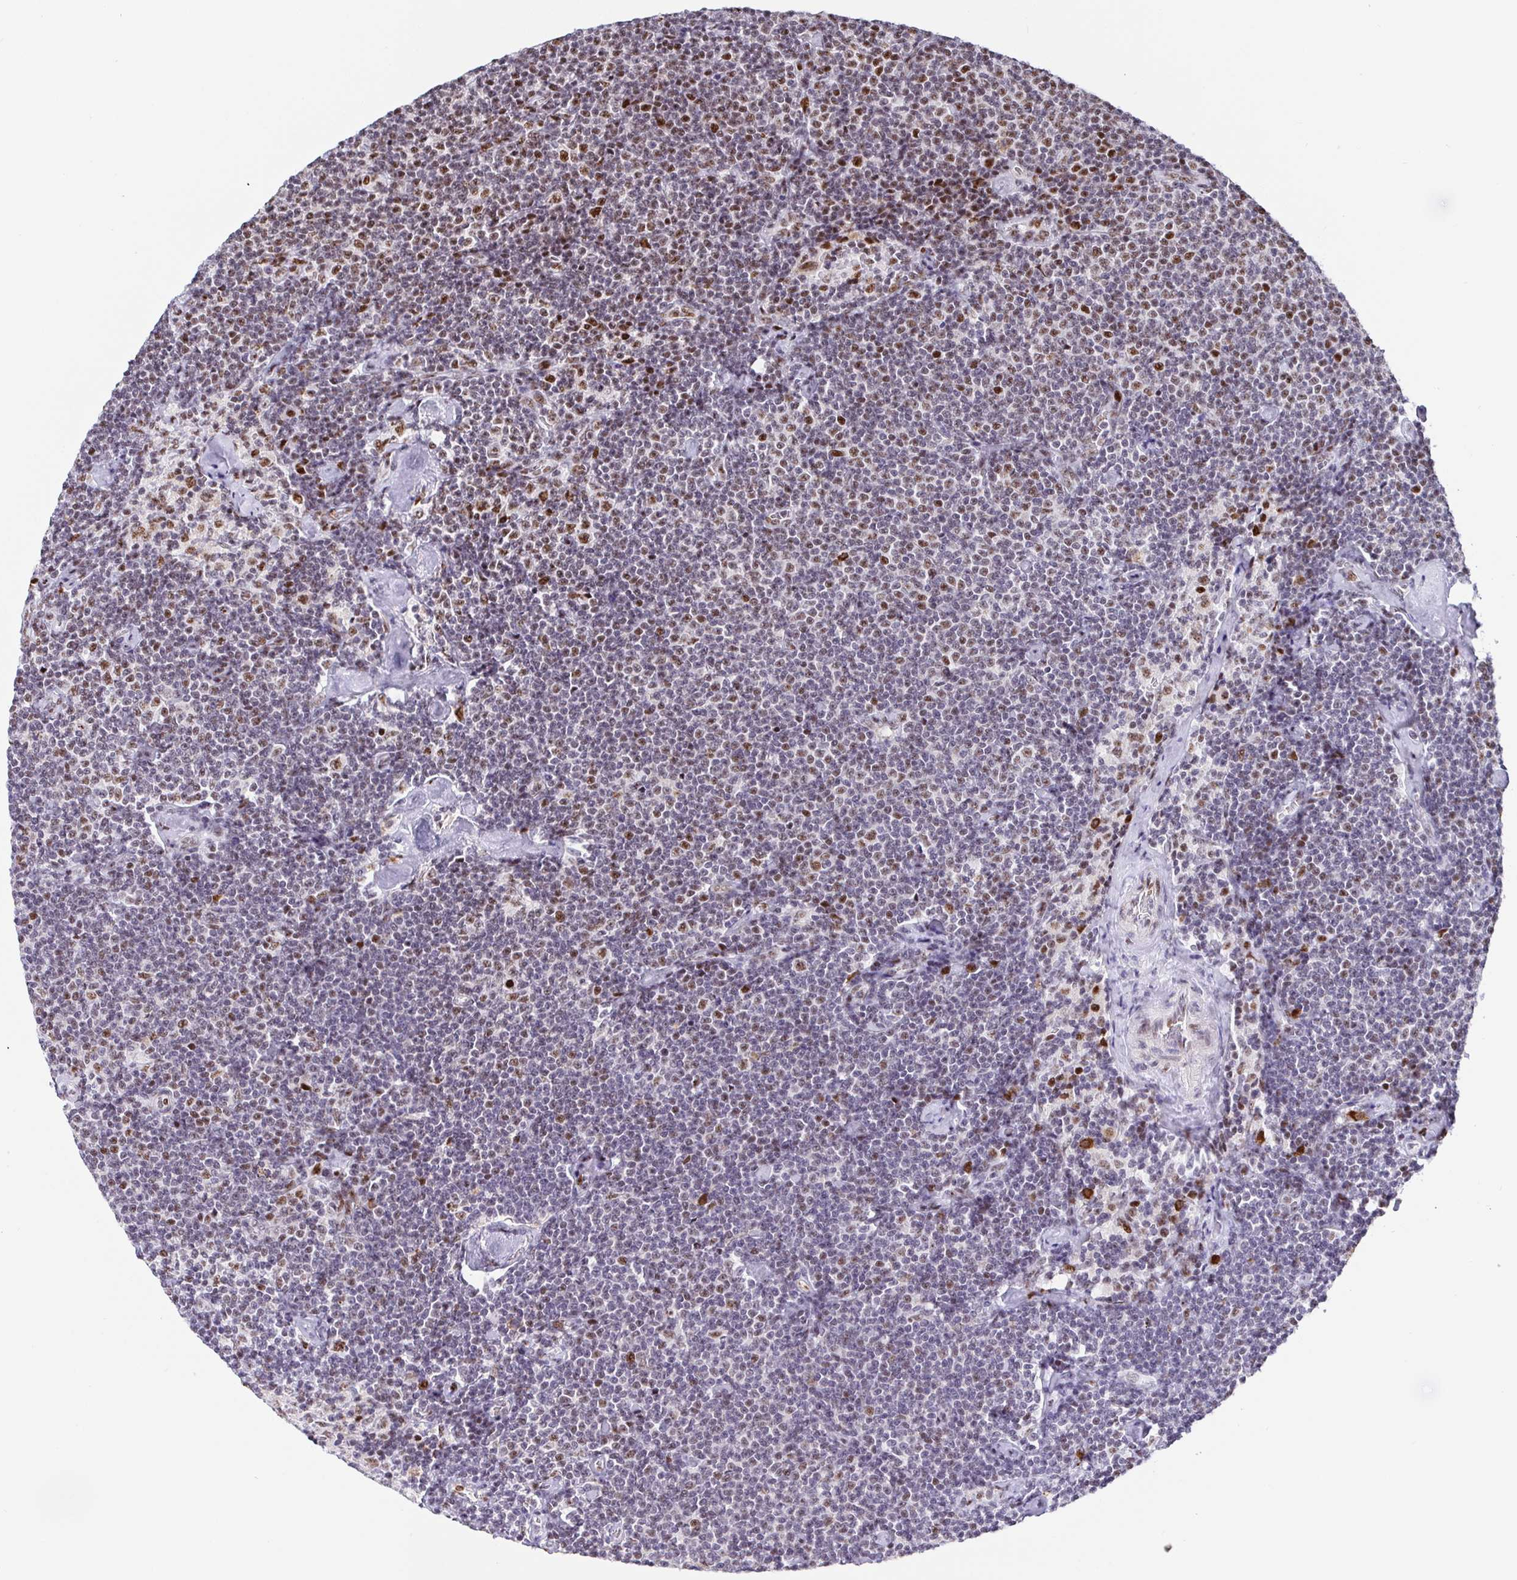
{"staining": {"intensity": "moderate", "quantity": "<25%", "location": "nuclear"}, "tissue": "lymphoma", "cell_type": "Tumor cells", "image_type": "cancer", "snomed": [{"axis": "morphology", "description": "Malignant lymphoma, non-Hodgkin's type, Low grade"}, {"axis": "topography", "description": "Lymph node"}], "caption": "High-power microscopy captured an IHC photomicrograph of lymphoma, revealing moderate nuclear positivity in approximately <25% of tumor cells.", "gene": "SETD5", "patient": {"sex": "male", "age": 81}}